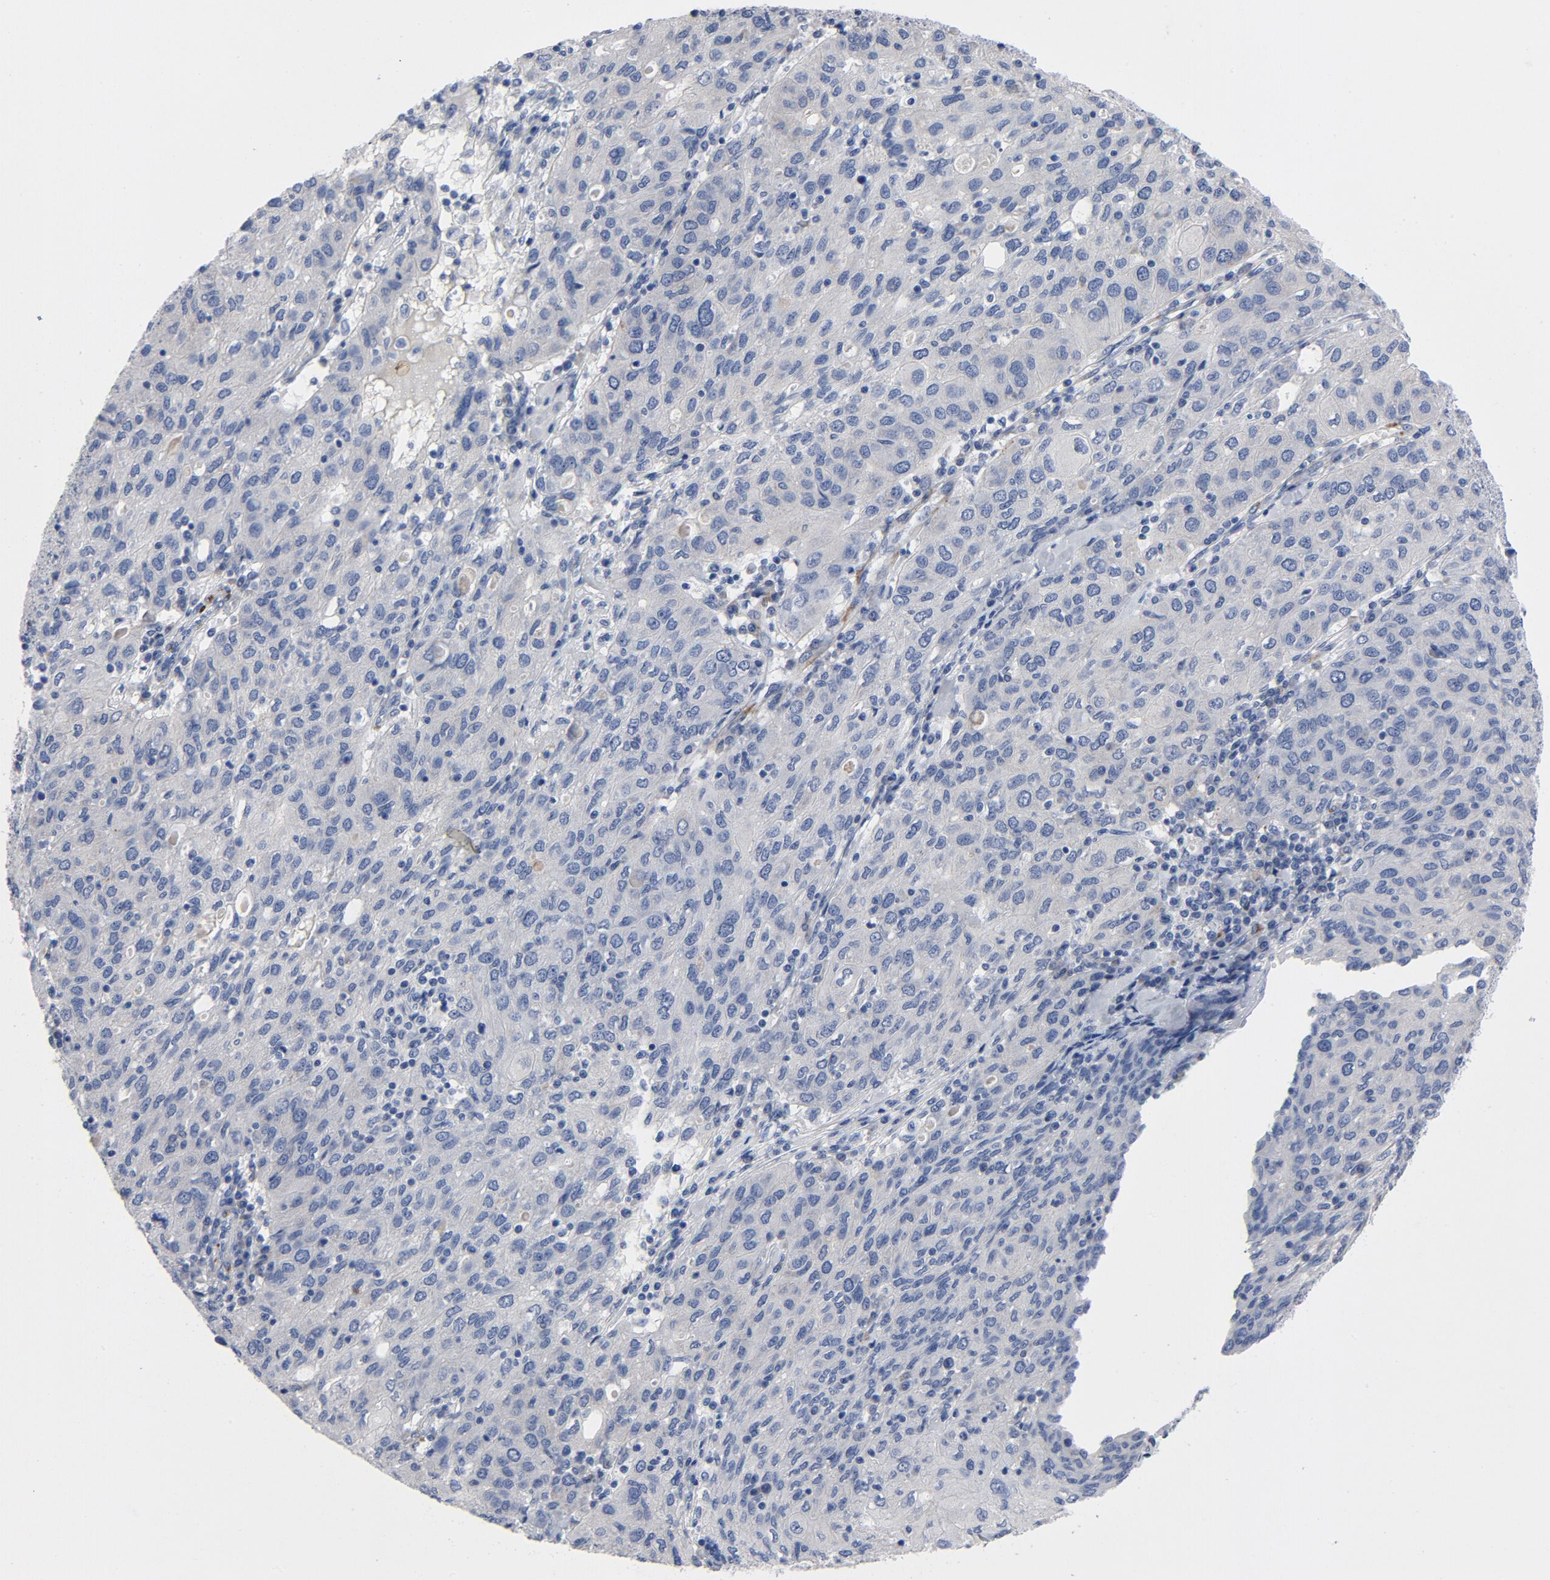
{"staining": {"intensity": "negative", "quantity": "none", "location": "none"}, "tissue": "ovarian cancer", "cell_type": "Tumor cells", "image_type": "cancer", "snomed": [{"axis": "morphology", "description": "Carcinoma, endometroid"}, {"axis": "topography", "description": "Ovary"}], "caption": "Human endometroid carcinoma (ovarian) stained for a protein using immunohistochemistry (IHC) exhibits no staining in tumor cells.", "gene": "LAMC1", "patient": {"sex": "female", "age": 50}}